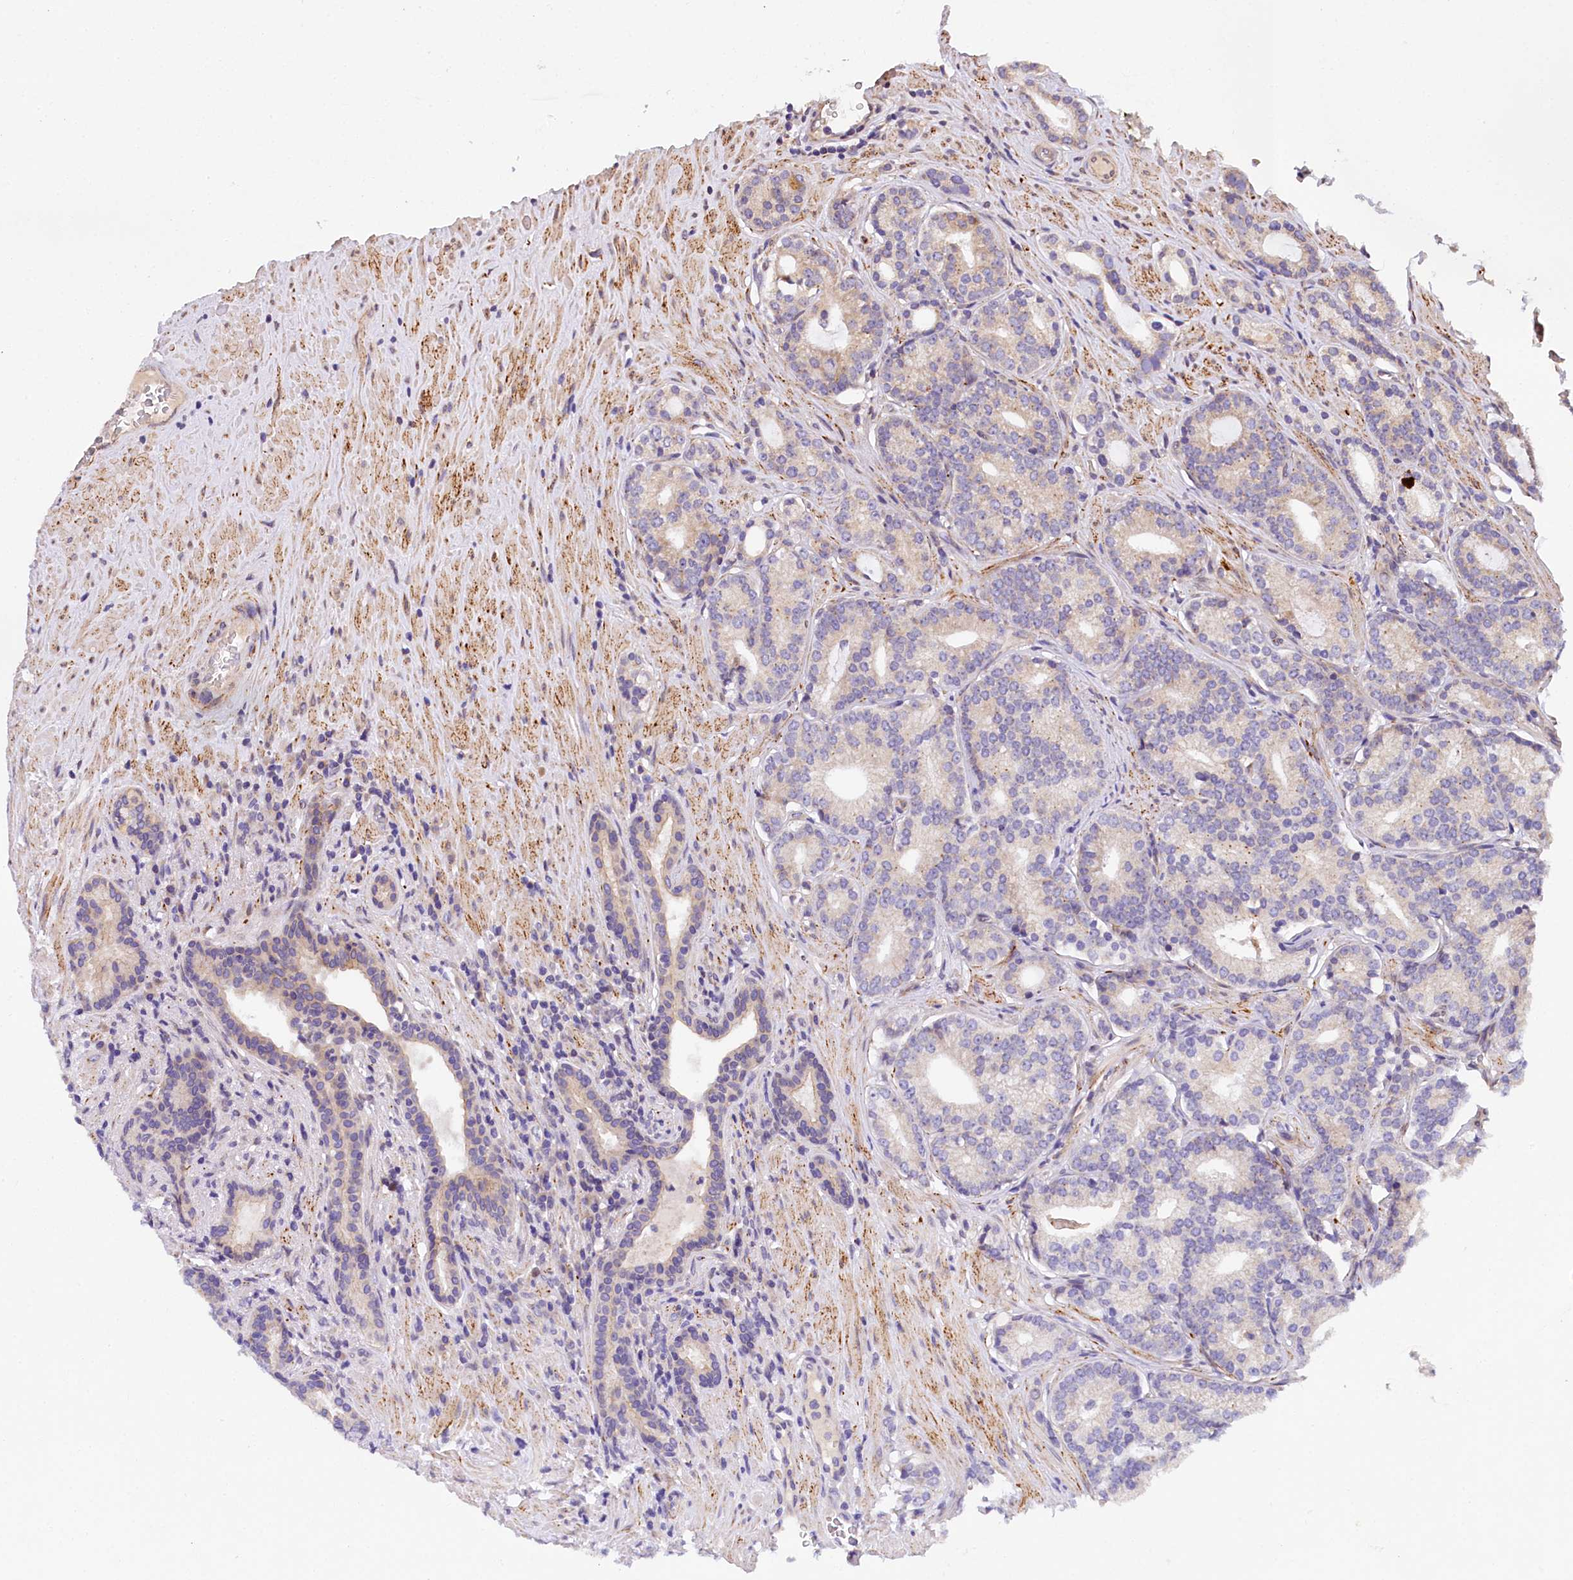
{"staining": {"intensity": "negative", "quantity": "none", "location": "none"}, "tissue": "prostate cancer", "cell_type": "Tumor cells", "image_type": "cancer", "snomed": [{"axis": "morphology", "description": "Adenocarcinoma, Low grade"}, {"axis": "topography", "description": "Prostate"}], "caption": "Tumor cells show no significant protein positivity in prostate adenocarcinoma (low-grade).", "gene": "SUPV3L1", "patient": {"sex": "male", "age": 71}}